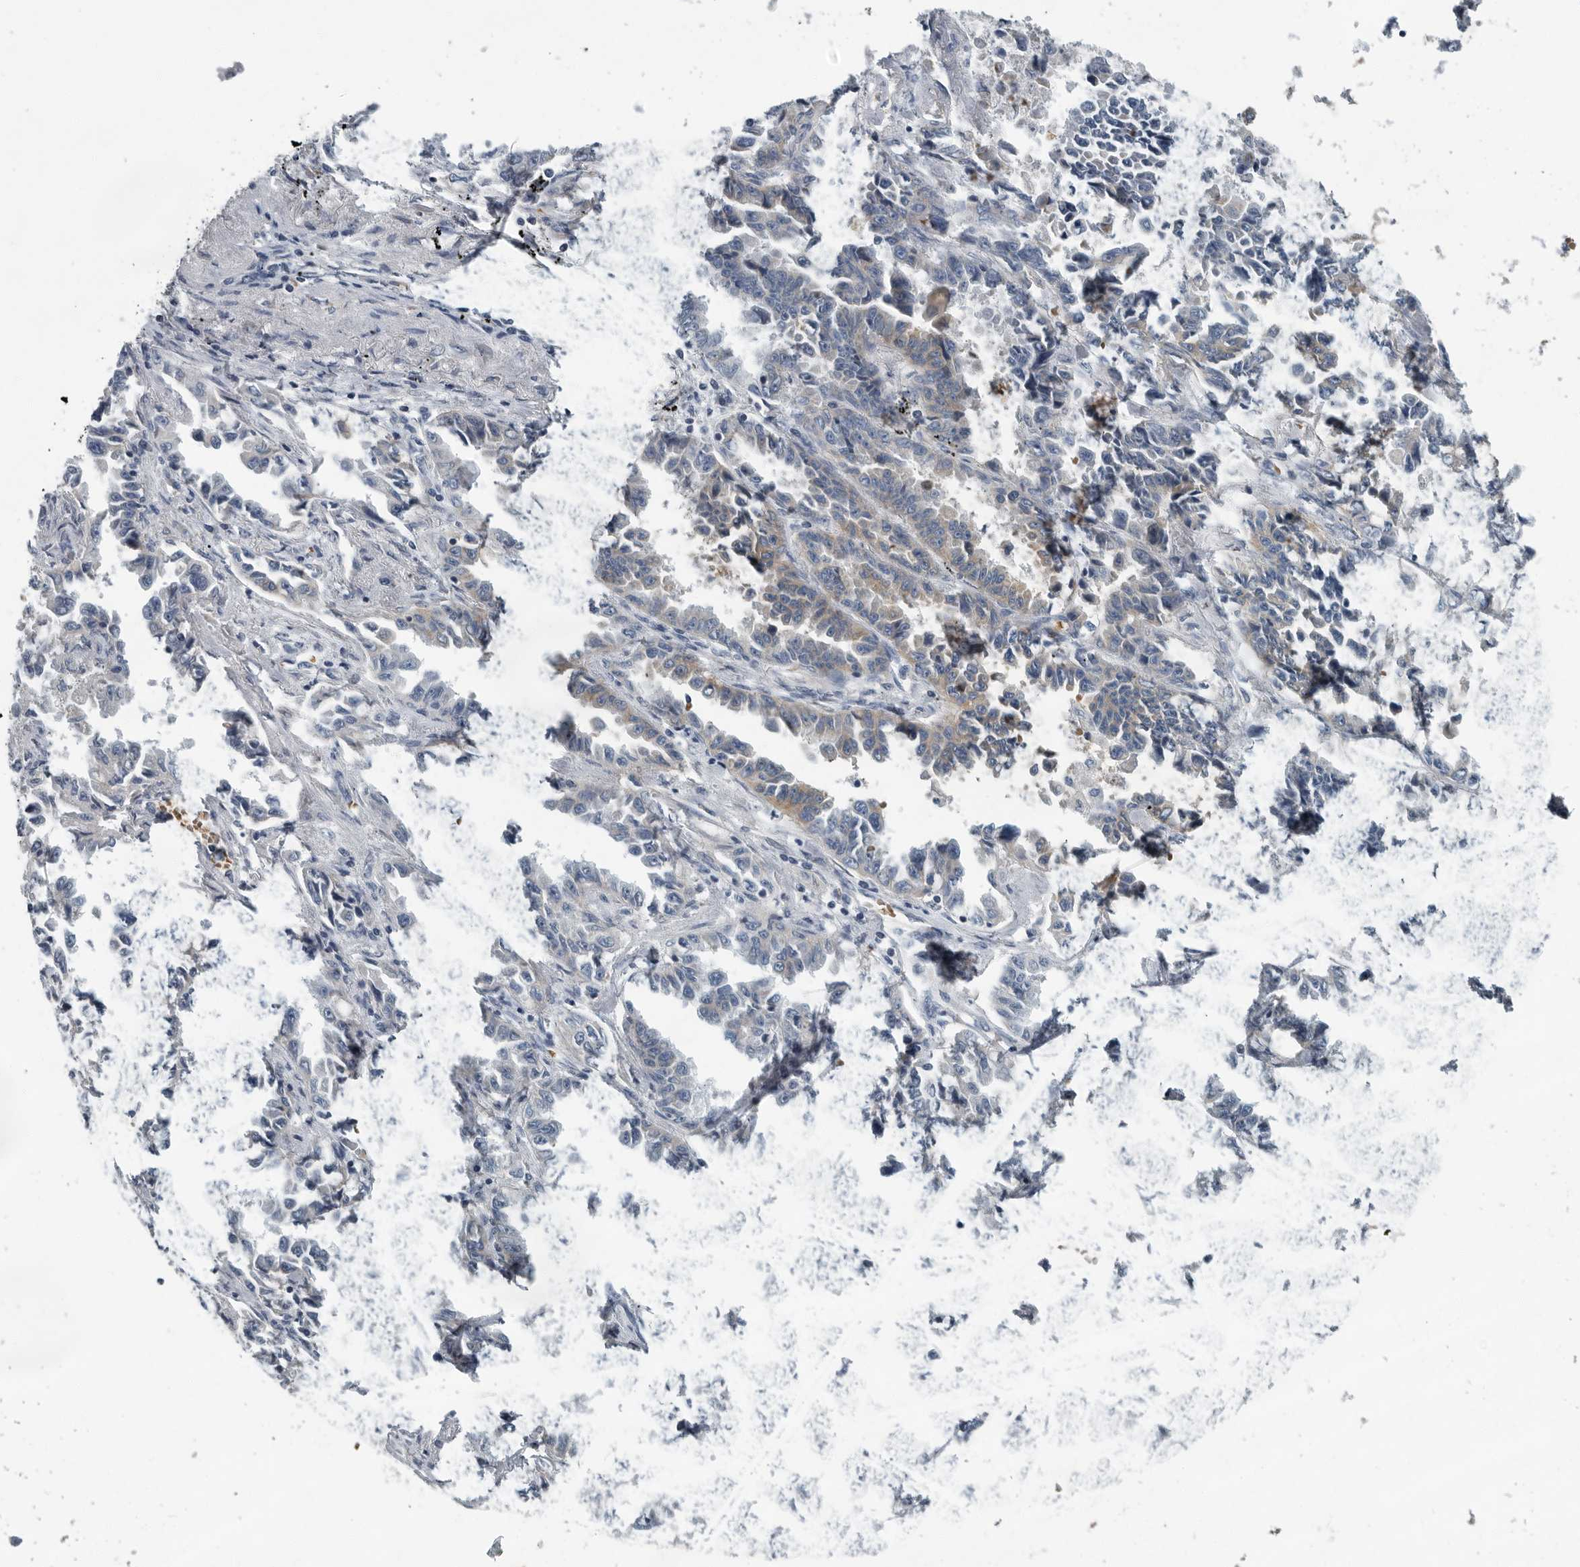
{"staining": {"intensity": "weak", "quantity": "<25%", "location": "cytoplasmic/membranous"}, "tissue": "lung cancer", "cell_type": "Tumor cells", "image_type": "cancer", "snomed": [{"axis": "morphology", "description": "Adenocarcinoma, NOS"}, {"axis": "topography", "description": "Lung"}], "caption": "A photomicrograph of human adenocarcinoma (lung) is negative for staining in tumor cells.", "gene": "MPP3", "patient": {"sex": "female", "age": 51}}